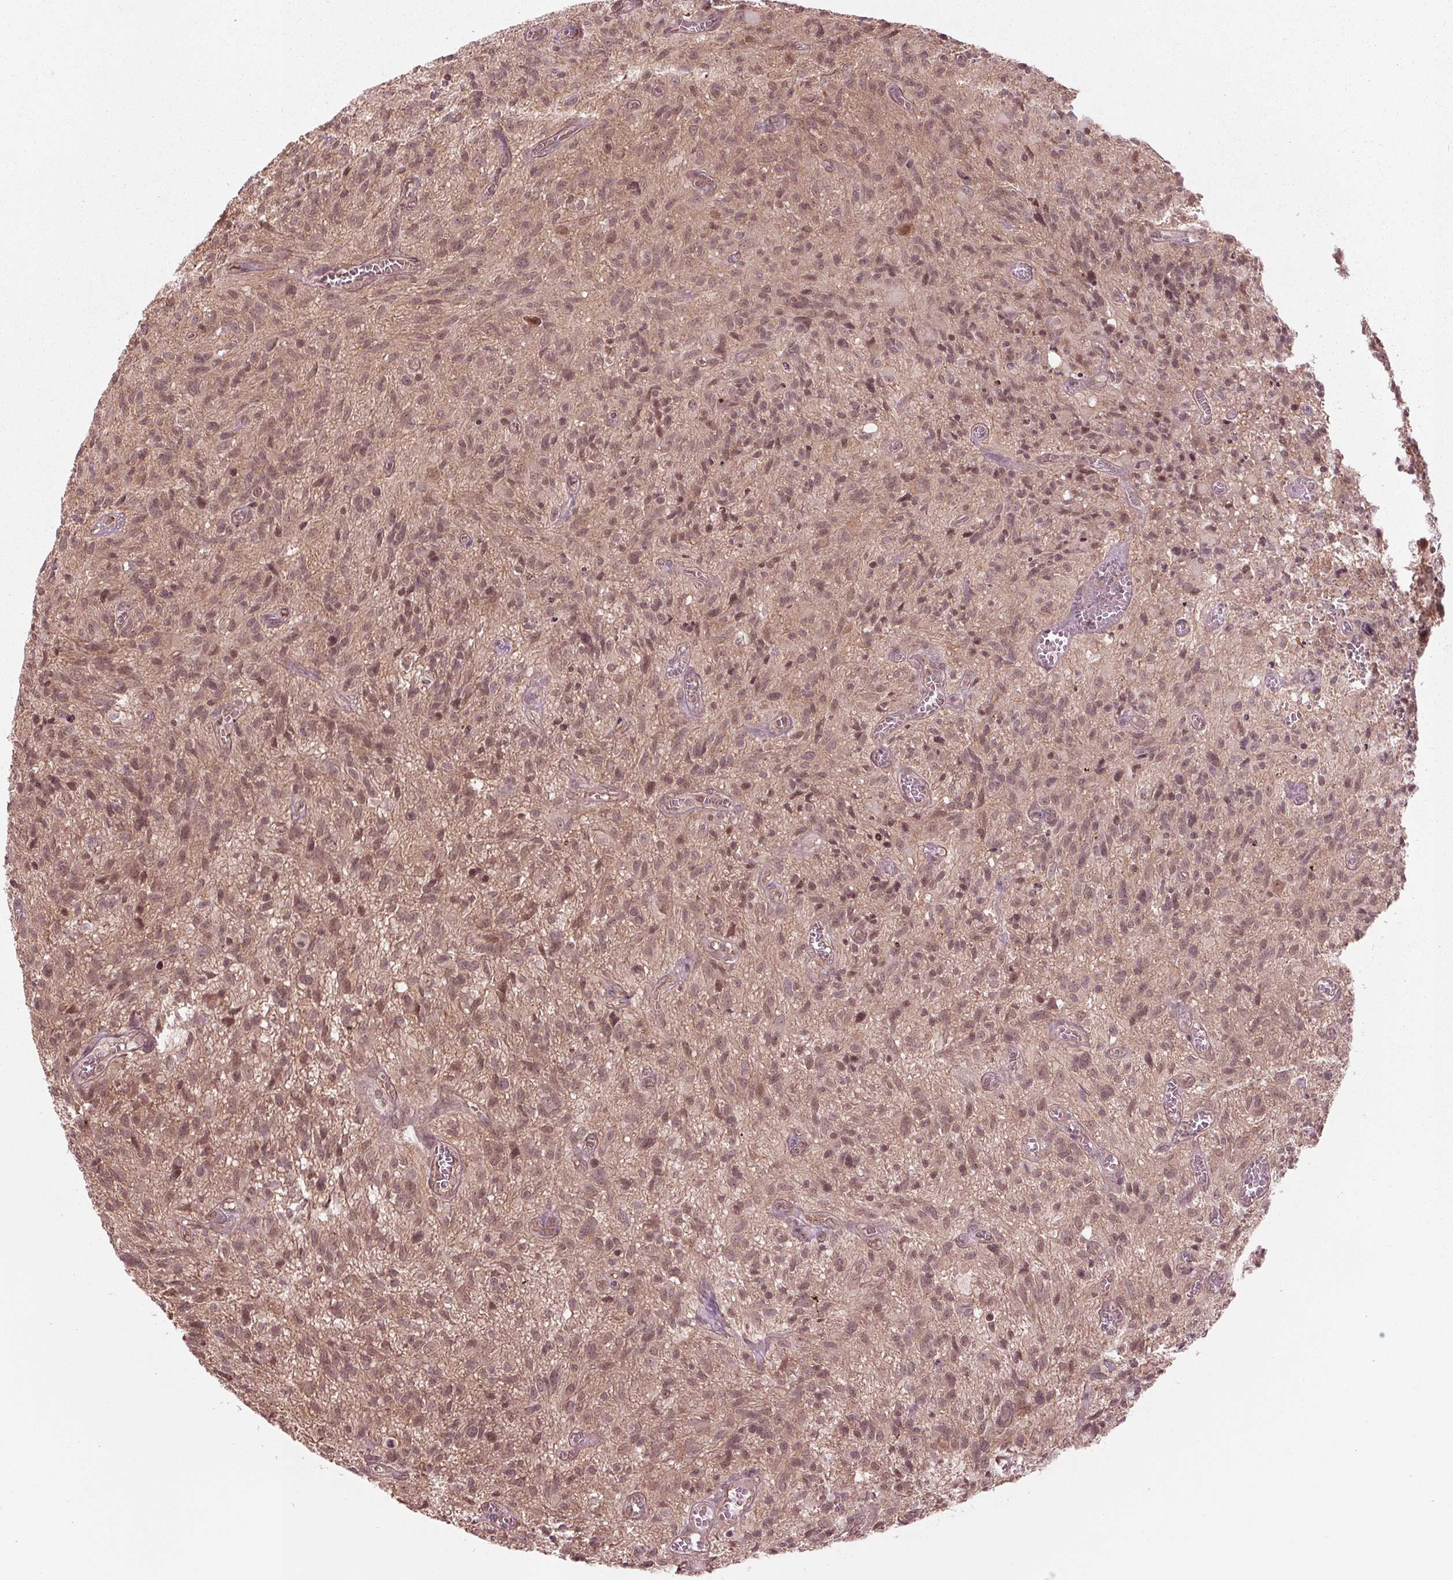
{"staining": {"intensity": "weak", "quantity": "25%-75%", "location": "nuclear"}, "tissue": "glioma", "cell_type": "Tumor cells", "image_type": "cancer", "snomed": [{"axis": "morphology", "description": "Glioma, malignant, High grade"}, {"axis": "topography", "description": "Brain"}], "caption": "Glioma was stained to show a protein in brown. There is low levels of weak nuclear expression in approximately 25%-75% of tumor cells.", "gene": "BTBD1", "patient": {"sex": "male", "age": 75}}